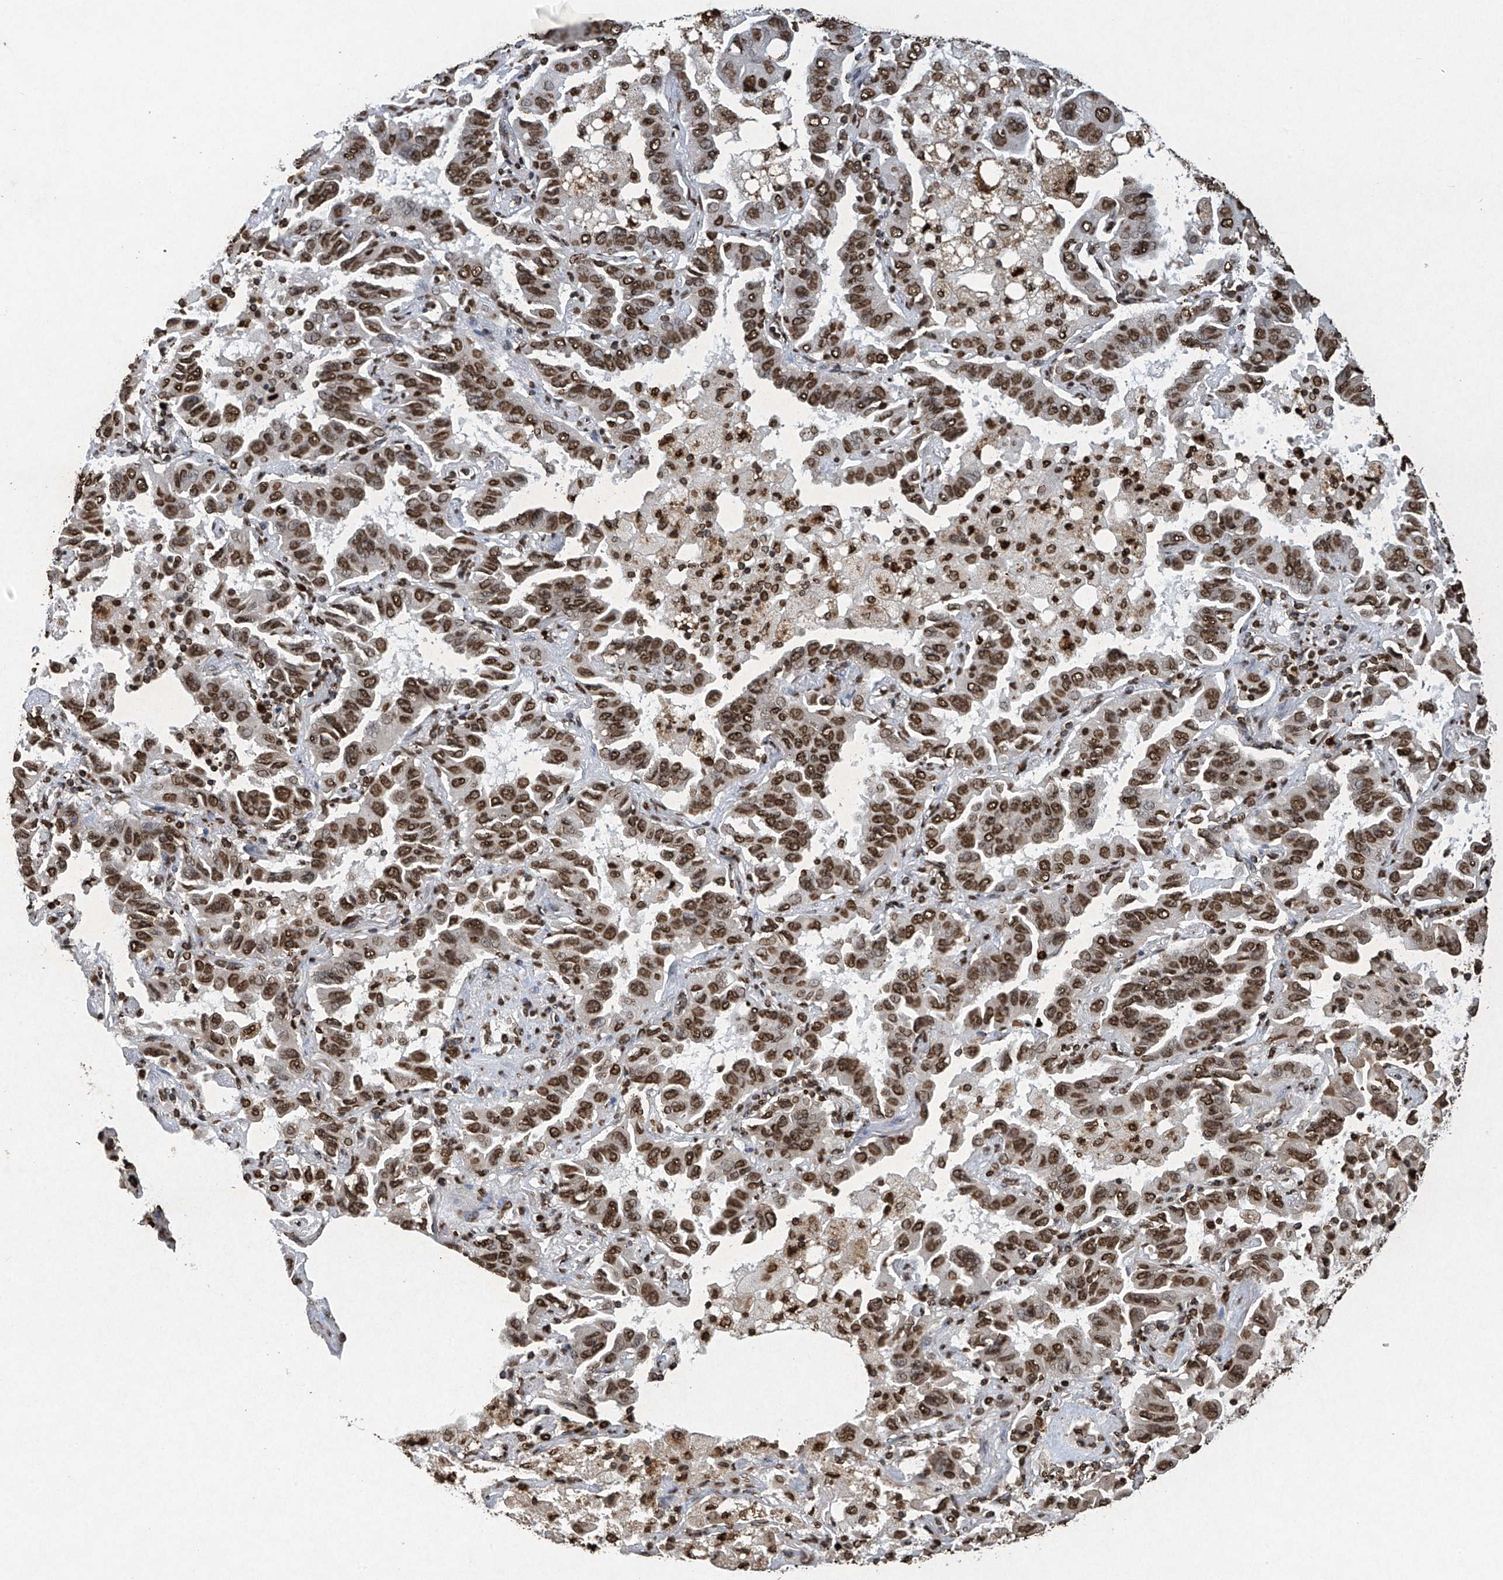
{"staining": {"intensity": "moderate", "quantity": ">75%", "location": "nuclear"}, "tissue": "lung cancer", "cell_type": "Tumor cells", "image_type": "cancer", "snomed": [{"axis": "morphology", "description": "Adenocarcinoma, NOS"}, {"axis": "topography", "description": "Lung"}], "caption": "Immunohistochemistry (IHC) of human lung cancer shows medium levels of moderate nuclear expression in about >75% of tumor cells.", "gene": "H3-3A", "patient": {"sex": "male", "age": 64}}